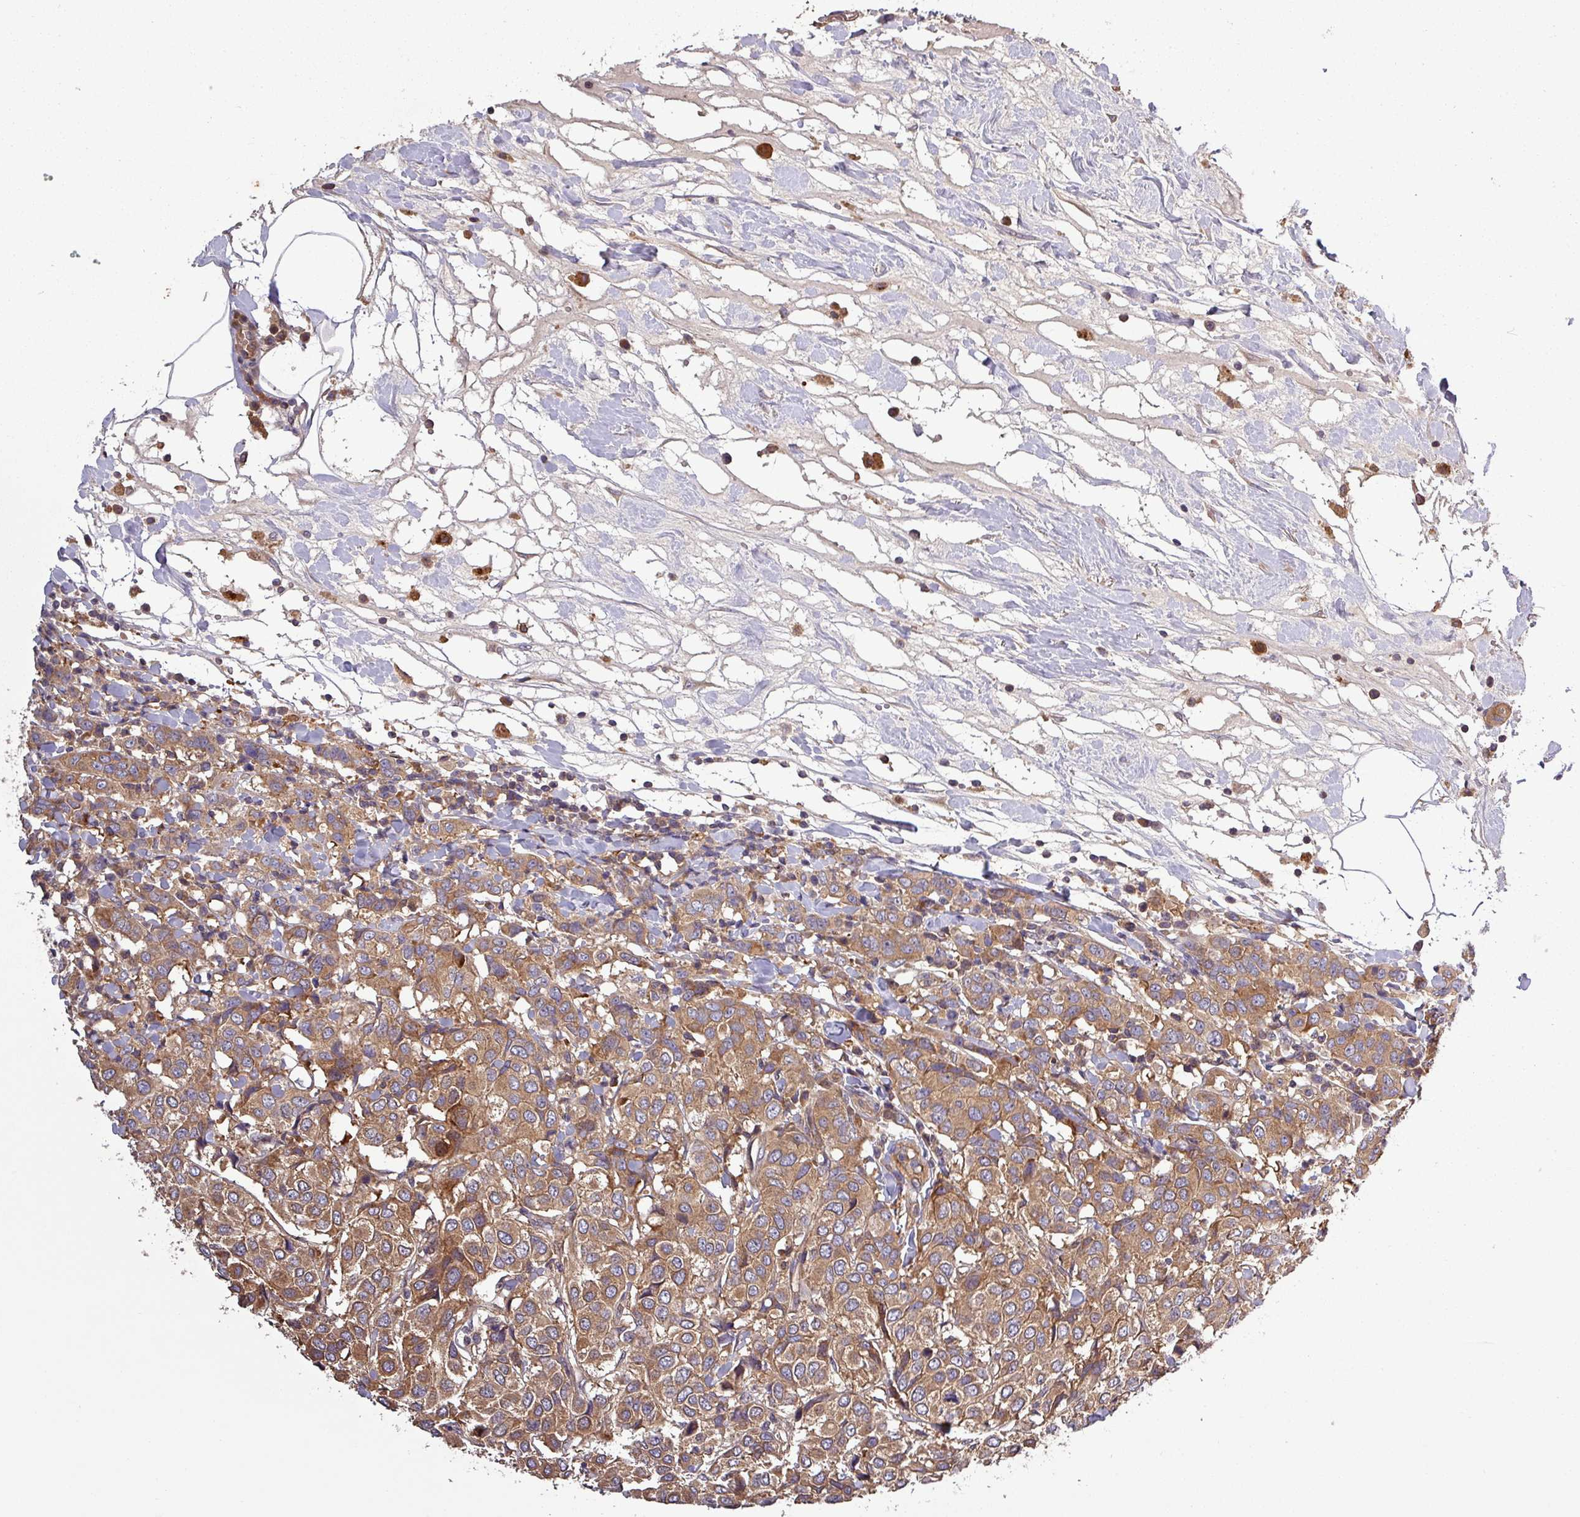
{"staining": {"intensity": "moderate", "quantity": ">75%", "location": "cytoplasmic/membranous"}, "tissue": "breast cancer", "cell_type": "Tumor cells", "image_type": "cancer", "snomed": [{"axis": "morphology", "description": "Duct carcinoma"}, {"axis": "topography", "description": "Breast"}], "caption": "Breast cancer (intraductal carcinoma) stained with a brown dye demonstrates moderate cytoplasmic/membranous positive expression in approximately >75% of tumor cells.", "gene": "SIRPB2", "patient": {"sex": "female", "age": 55}}